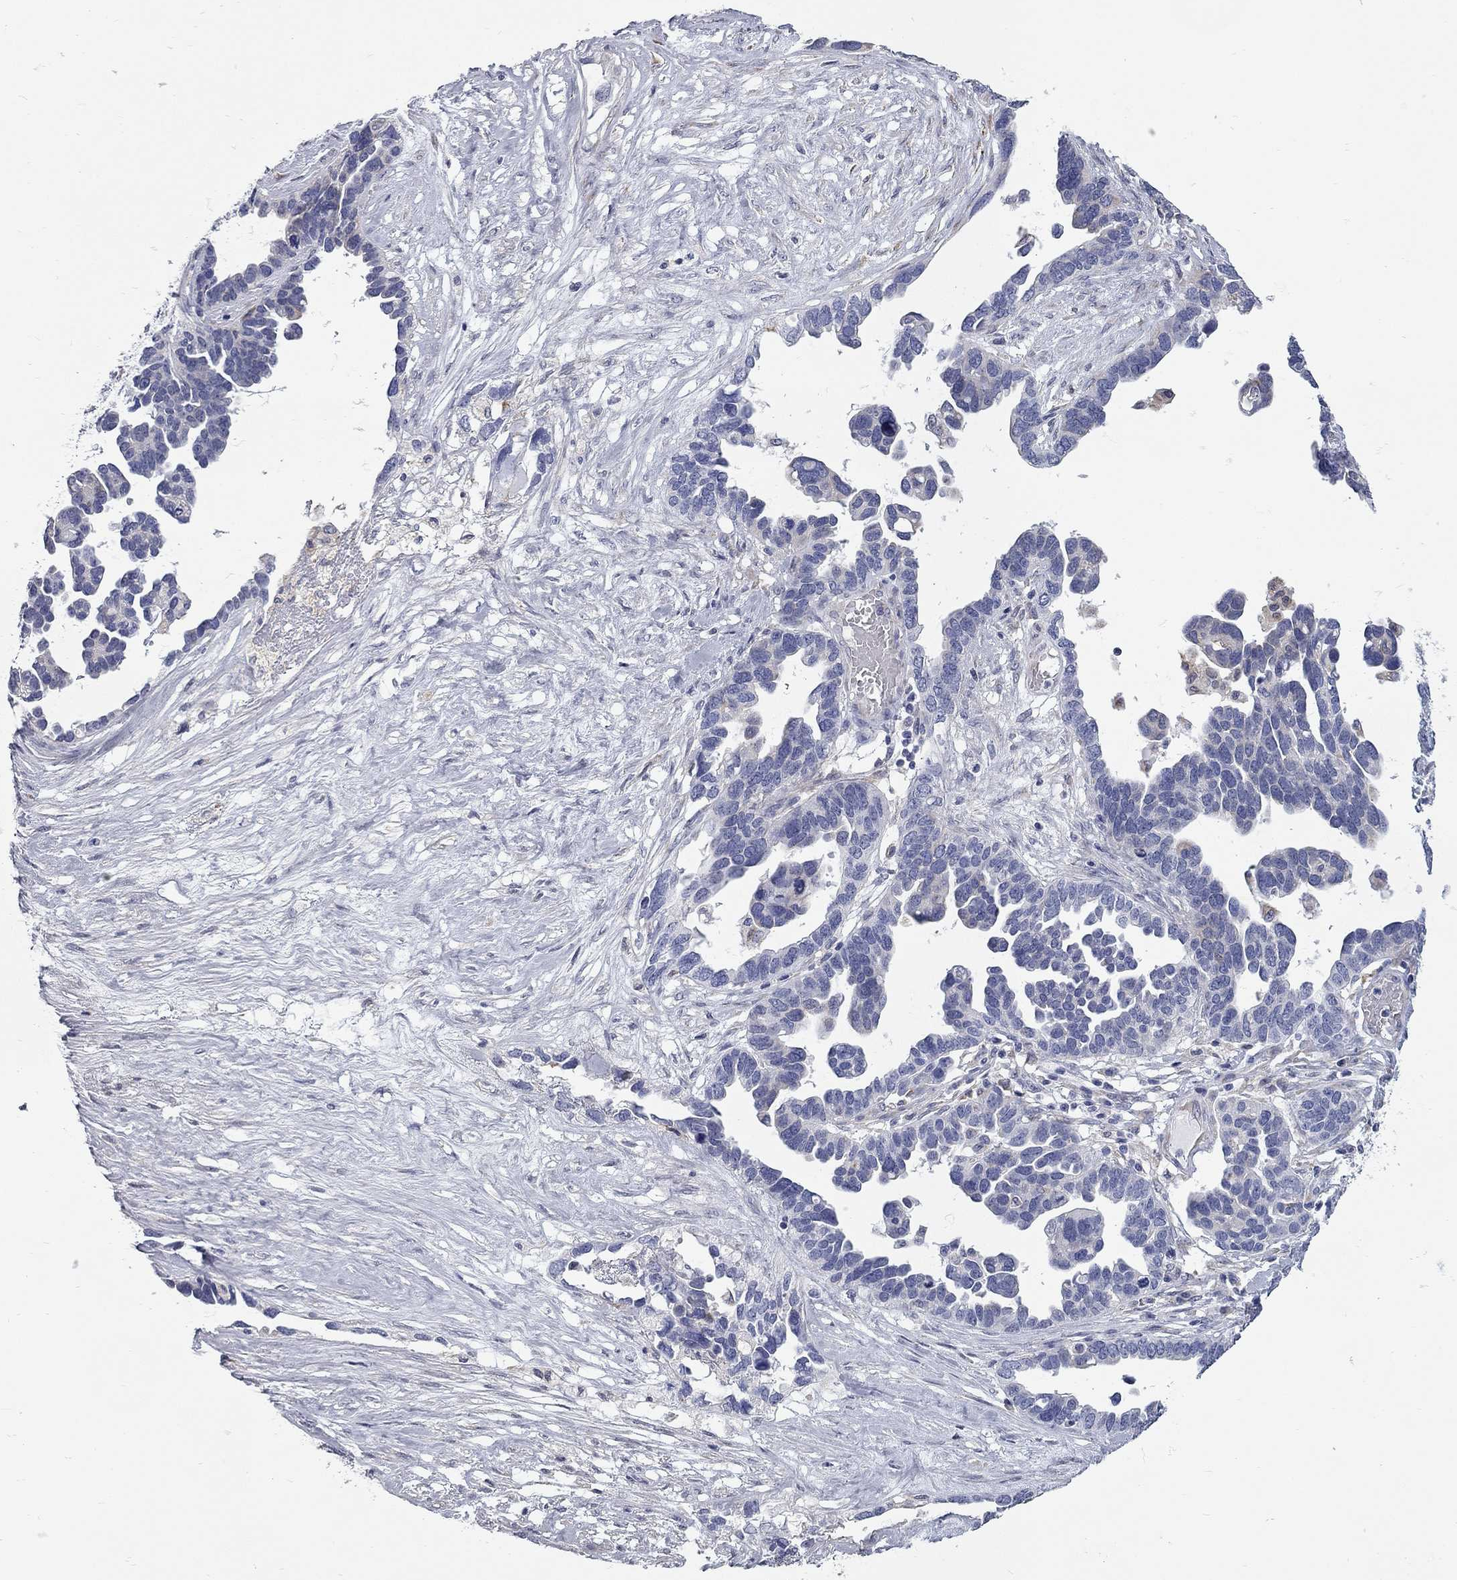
{"staining": {"intensity": "negative", "quantity": "none", "location": "none"}, "tissue": "ovarian cancer", "cell_type": "Tumor cells", "image_type": "cancer", "snomed": [{"axis": "morphology", "description": "Cystadenocarcinoma, serous, NOS"}, {"axis": "topography", "description": "Ovary"}], "caption": "Tumor cells are negative for brown protein staining in ovarian serous cystadenocarcinoma.", "gene": "XAGE2", "patient": {"sex": "female", "age": 54}}